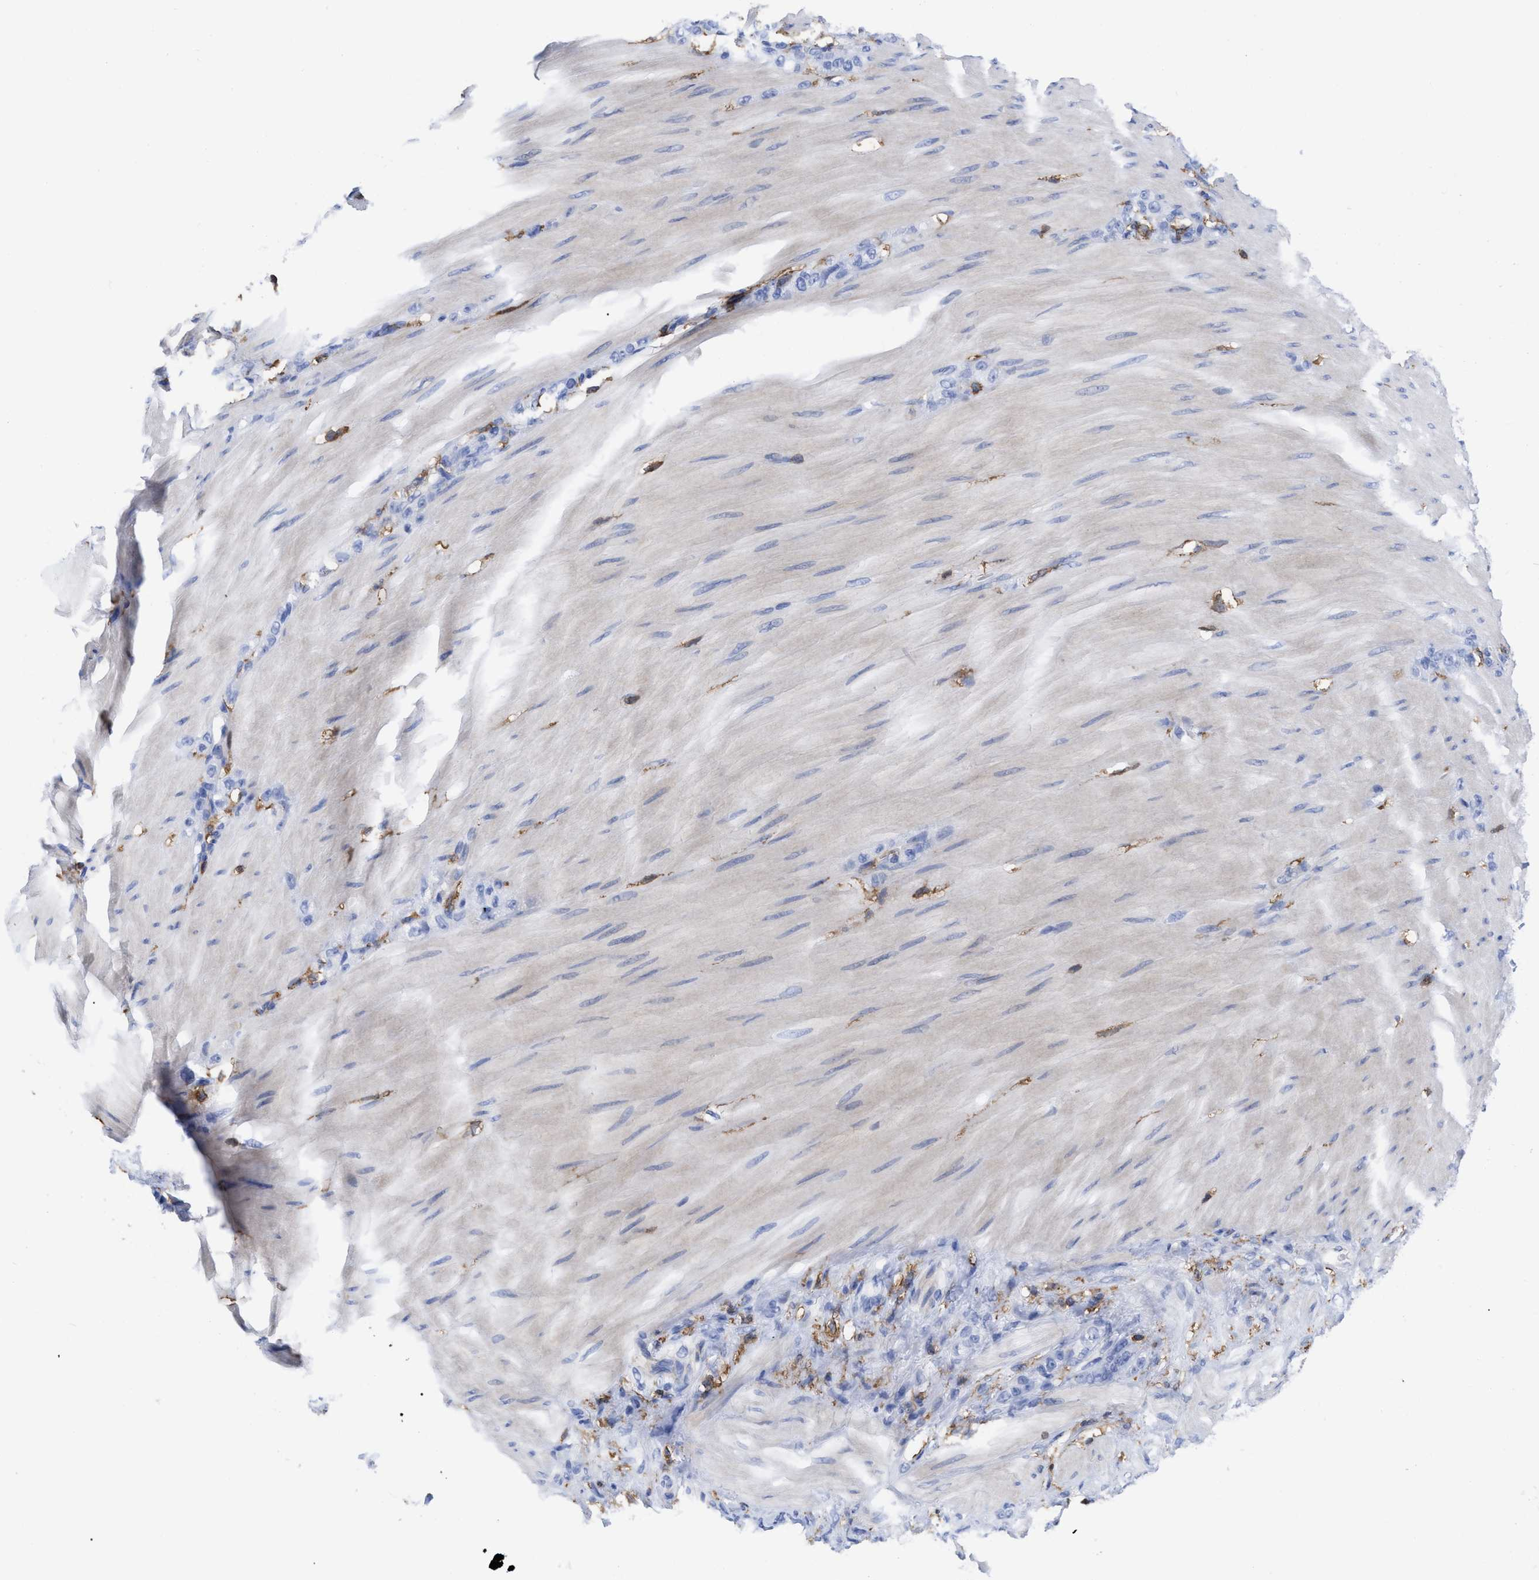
{"staining": {"intensity": "negative", "quantity": "none", "location": "none"}, "tissue": "stomach cancer", "cell_type": "Tumor cells", "image_type": "cancer", "snomed": [{"axis": "morphology", "description": "Normal tissue, NOS"}, {"axis": "morphology", "description": "Adenocarcinoma, NOS"}, {"axis": "topography", "description": "Stomach"}], "caption": "Immunohistochemical staining of adenocarcinoma (stomach) exhibits no significant positivity in tumor cells.", "gene": "HCLS1", "patient": {"sex": "male", "age": 82}}